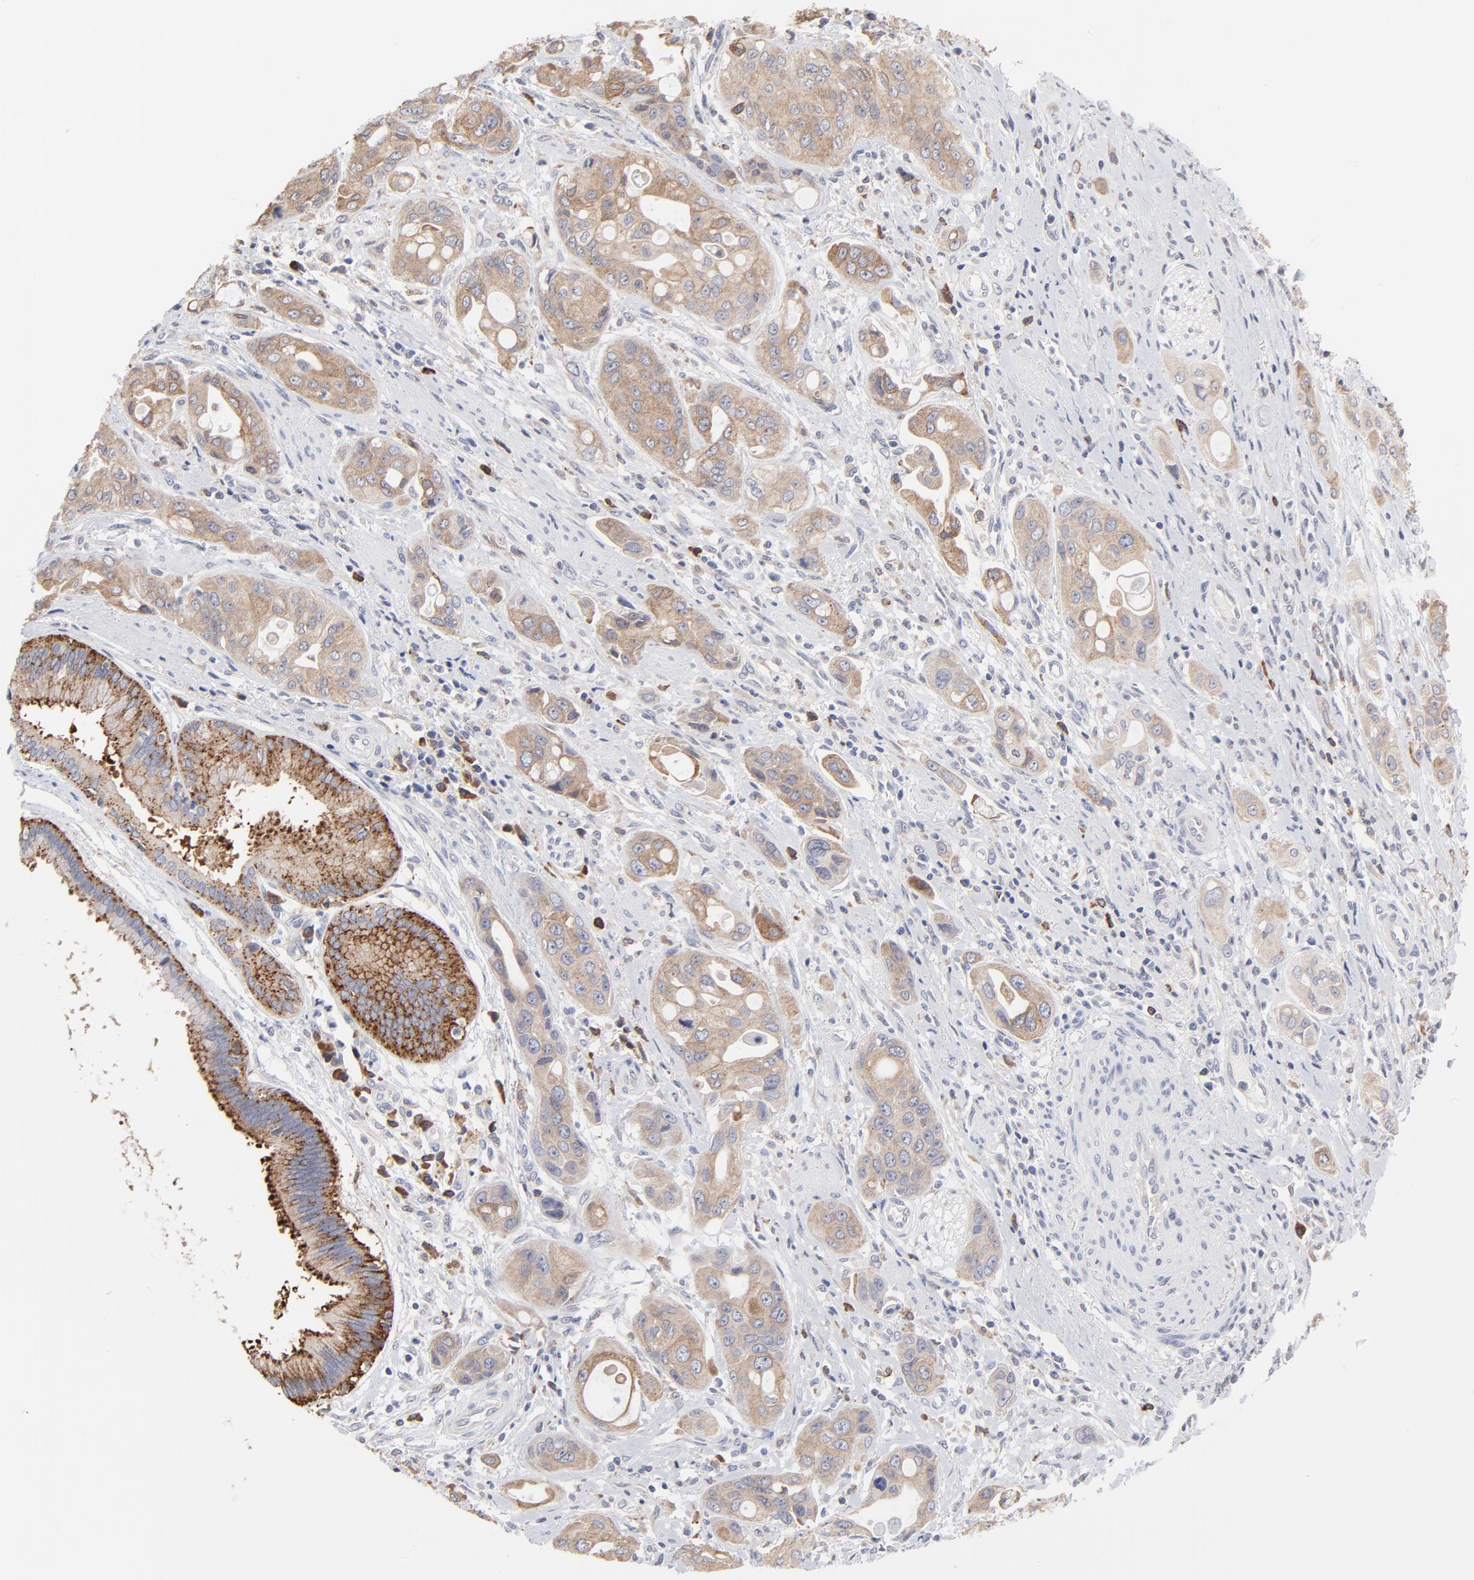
{"staining": {"intensity": "moderate", "quantity": ">75%", "location": "cytoplasmic/membranous"}, "tissue": "pancreatic cancer", "cell_type": "Tumor cells", "image_type": "cancer", "snomed": [{"axis": "morphology", "description": "Adenocarcinoma, NOS"}, {"axis": "topography", "description": "Pancreas"}], "caption": "DAB (3,3'-diaminobenzidine) immunohistochemical staining of human pancreatic cancer (adenocarcinoma) shows moderate cytoplasmic/membranous protein positivity in approximately >75% of tumor cells.", "gene": "TRIM22", "patient": {"sex": "female", "age": 60}}